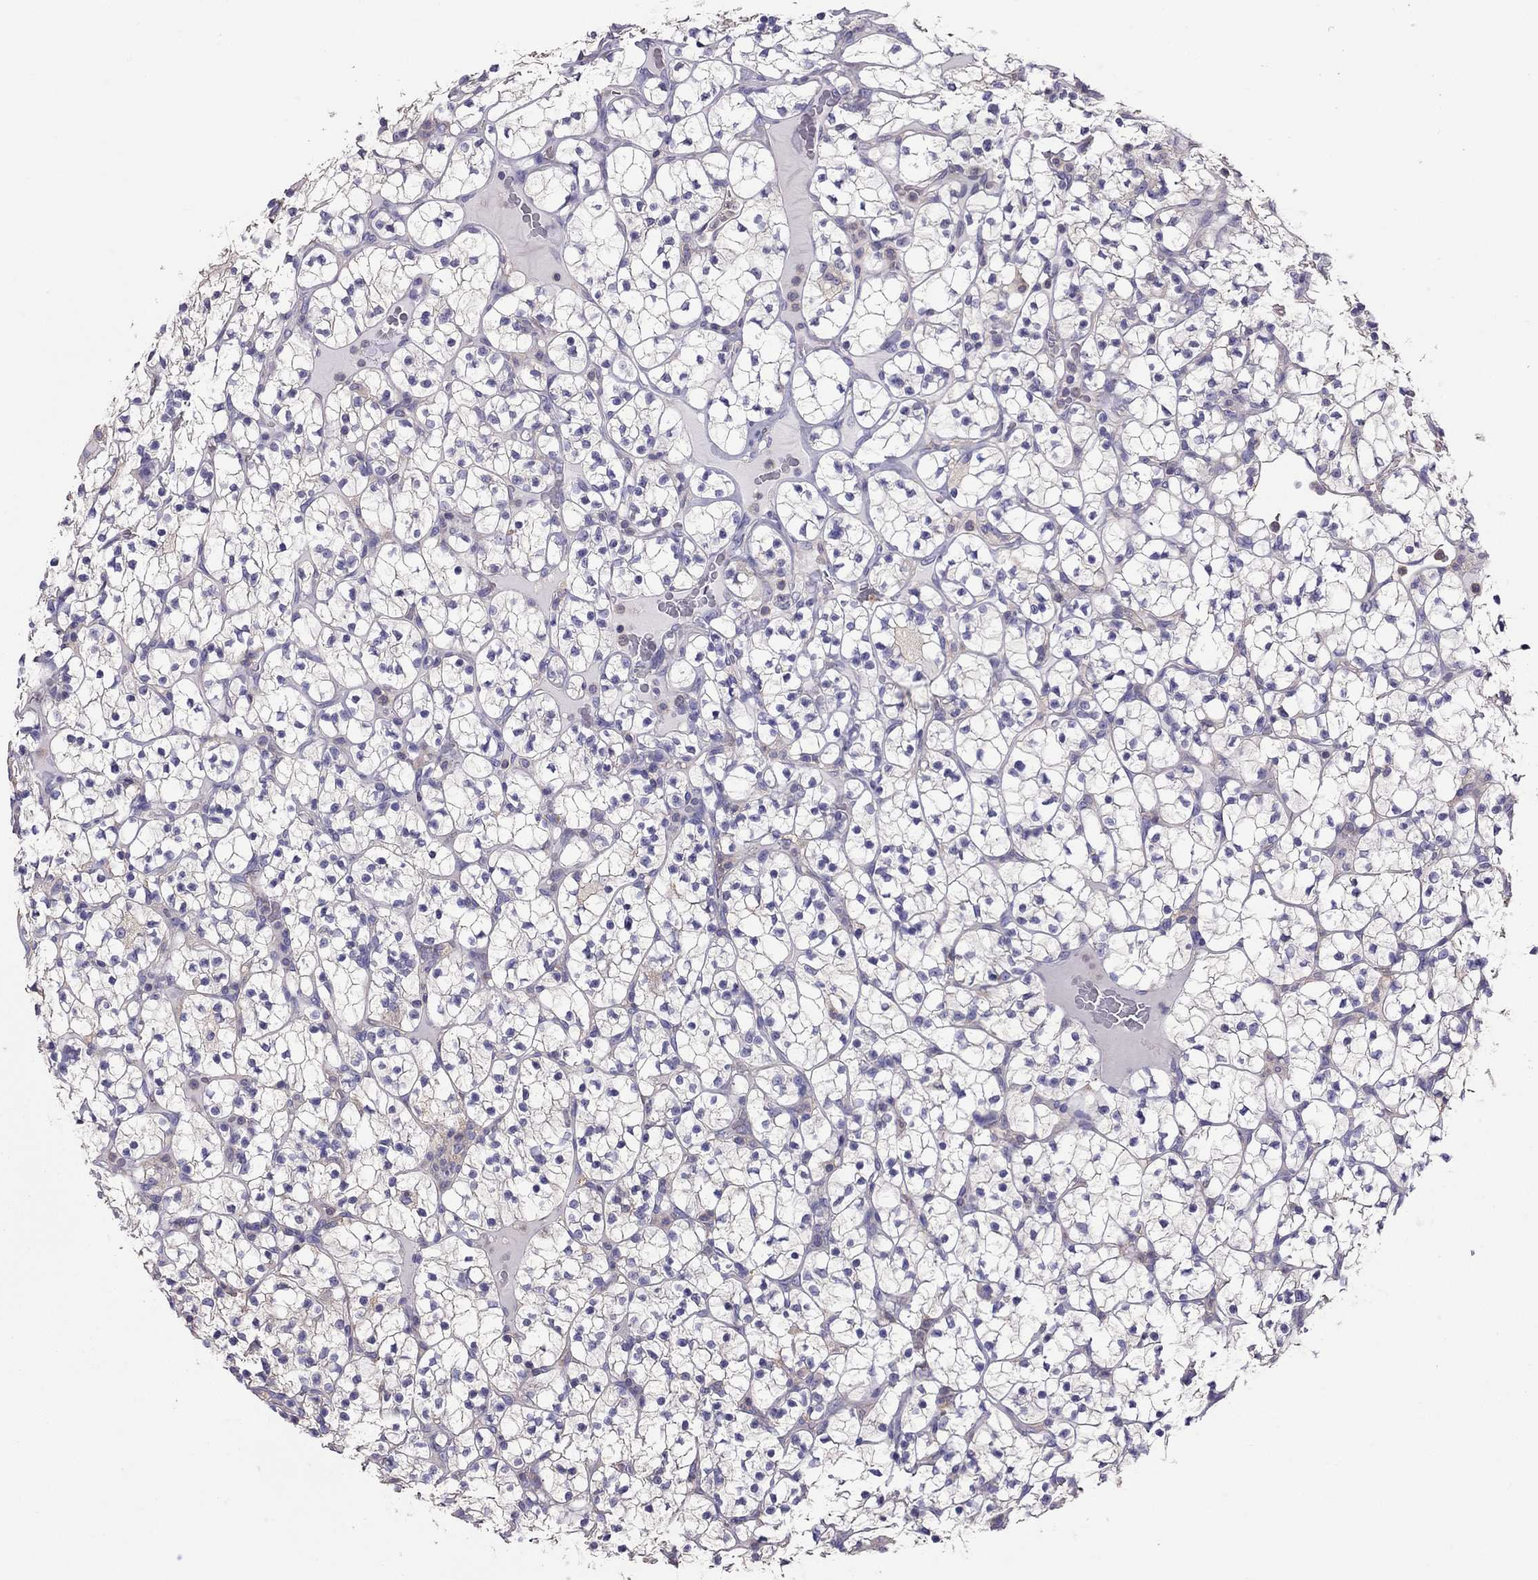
{"staining": {"intensity": "negative", "quantity": "none", "location": "none"}, "tissue": "renal cancer", "cell_type": "Tumor cells", "image_type": "cancer", "snomed": [{"axis": "morphology", "description": "Adenocarcinoma, NOS"}, {"axis": "topography", "description": "Kidney"}], "caption": "High power microscopy histopathology image of an immunohistochemistry photomicrograph of renal adenocarcinoma, revealing no significant positivity in tumor cells. (Brightfield microscopy of DAB (3,3'-diaminobenzidine) immunohistochemistry at high magnification).", "gene": "TEX22", "patient": {"sex": "female", "age": 89}}